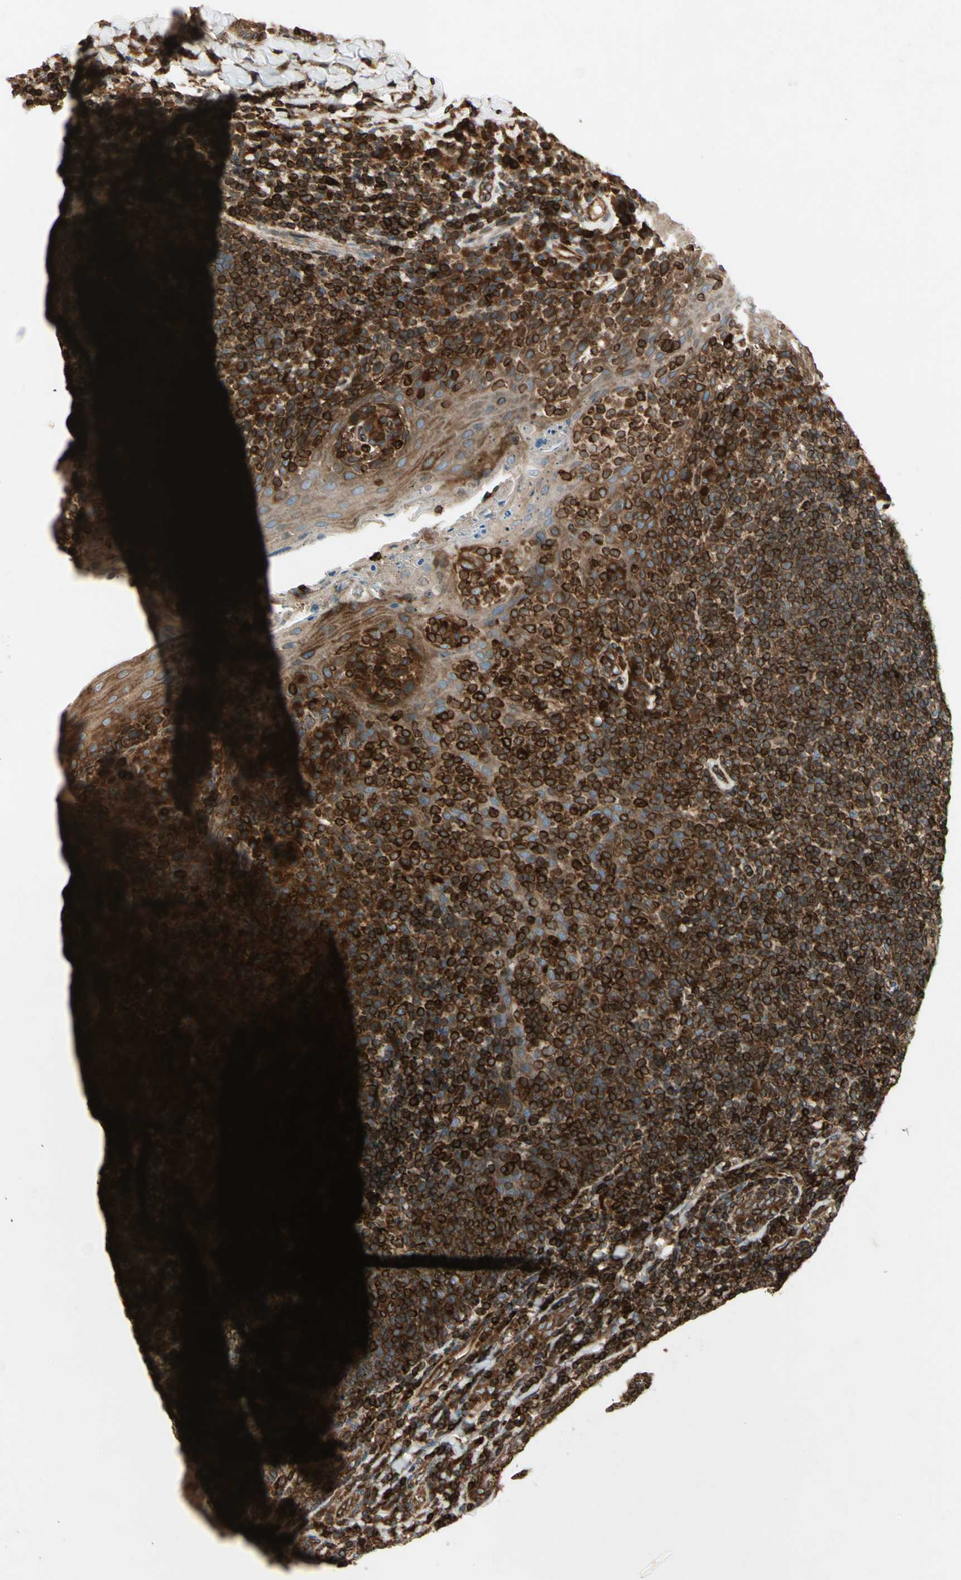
{"staining": {"intensity": "strong", "quantity": ">75%", "location": "cytoplasmic/membranous"}, "tissue": "tonsil", "cell_type": "Germinal center cells", "image_type": "normal", "snomed": [{"axis": "morphology", "description": "Normal tissue, NOS"}, {"axis": "topography", "description": "Tonsil"}], "caption": "Tonsil stained for a protein reveals strong cytoplasmic/membranous positivity in germinal center cells. (Stains: DAB in brown, nuclei in blue, Microscopy: brightfield microscopy at high magnification).", "gene": "TAPBP", "patient": {"sex": "male", "age": 17}}